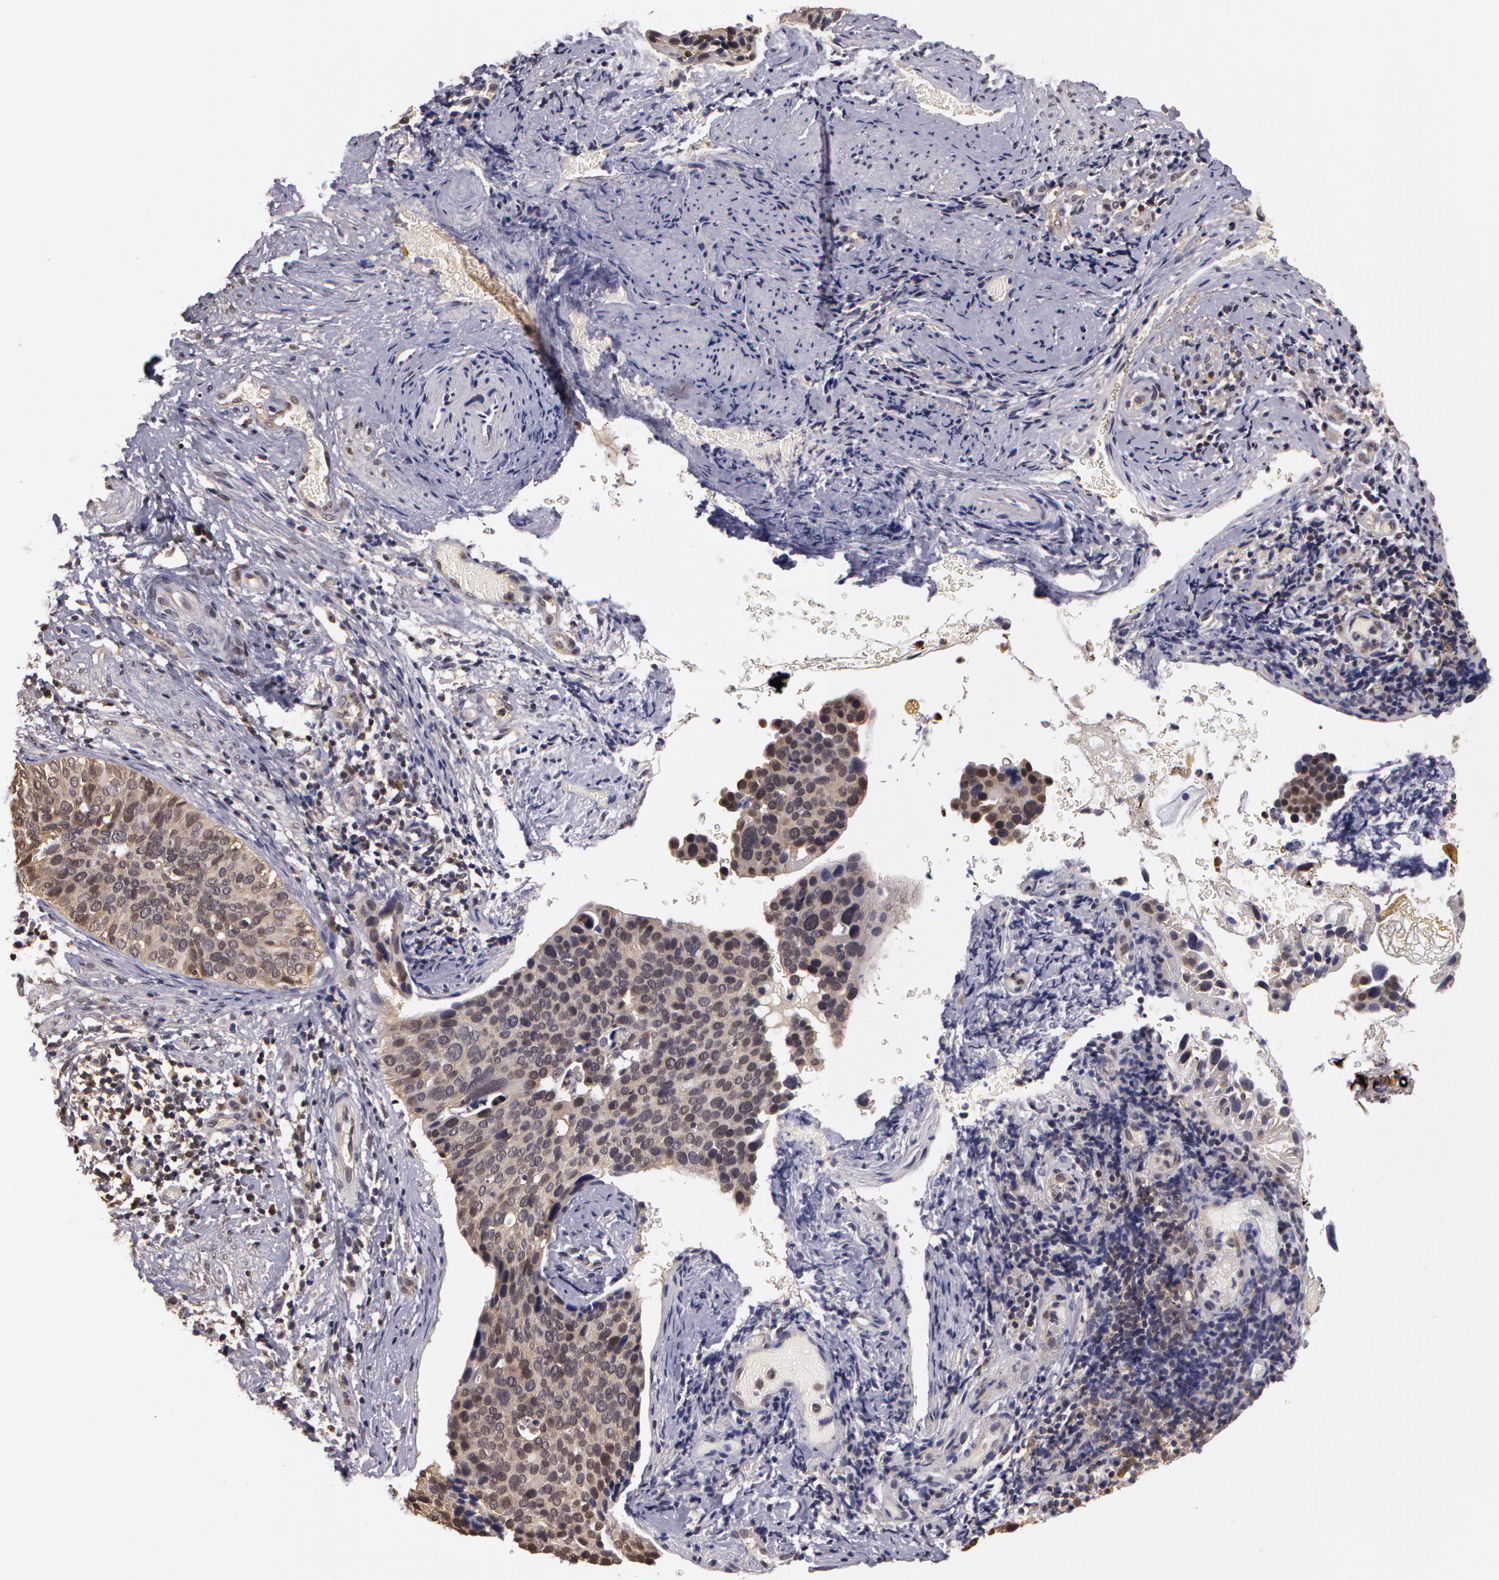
{"staining": {"intensity": "weak", "quantity": ">75%", "location": "cytoplasmic/membranous"}, "tissue": "cervical cancer", "cell_type": "Tumor cells", "image_type": "cancer", "snomed": [{"axis": "morphology", "description": "Squamous cell carcinoma, NOS"}, {"axis": "topography", "description": "Cervix"}], "caption": "The immunohistochemical stain highlights weak cytoplasmic/membranous expression in tumor cells of squamous cell carcinoma (cervical) tissue. The staining was performed using DAB to visualize the protein expression in brown, while the nuclei were stained in blue with hematoxylin (Magnification: 20x).", "gene": "AHSA1", "patient": {"sex": "female", "age": 31}}